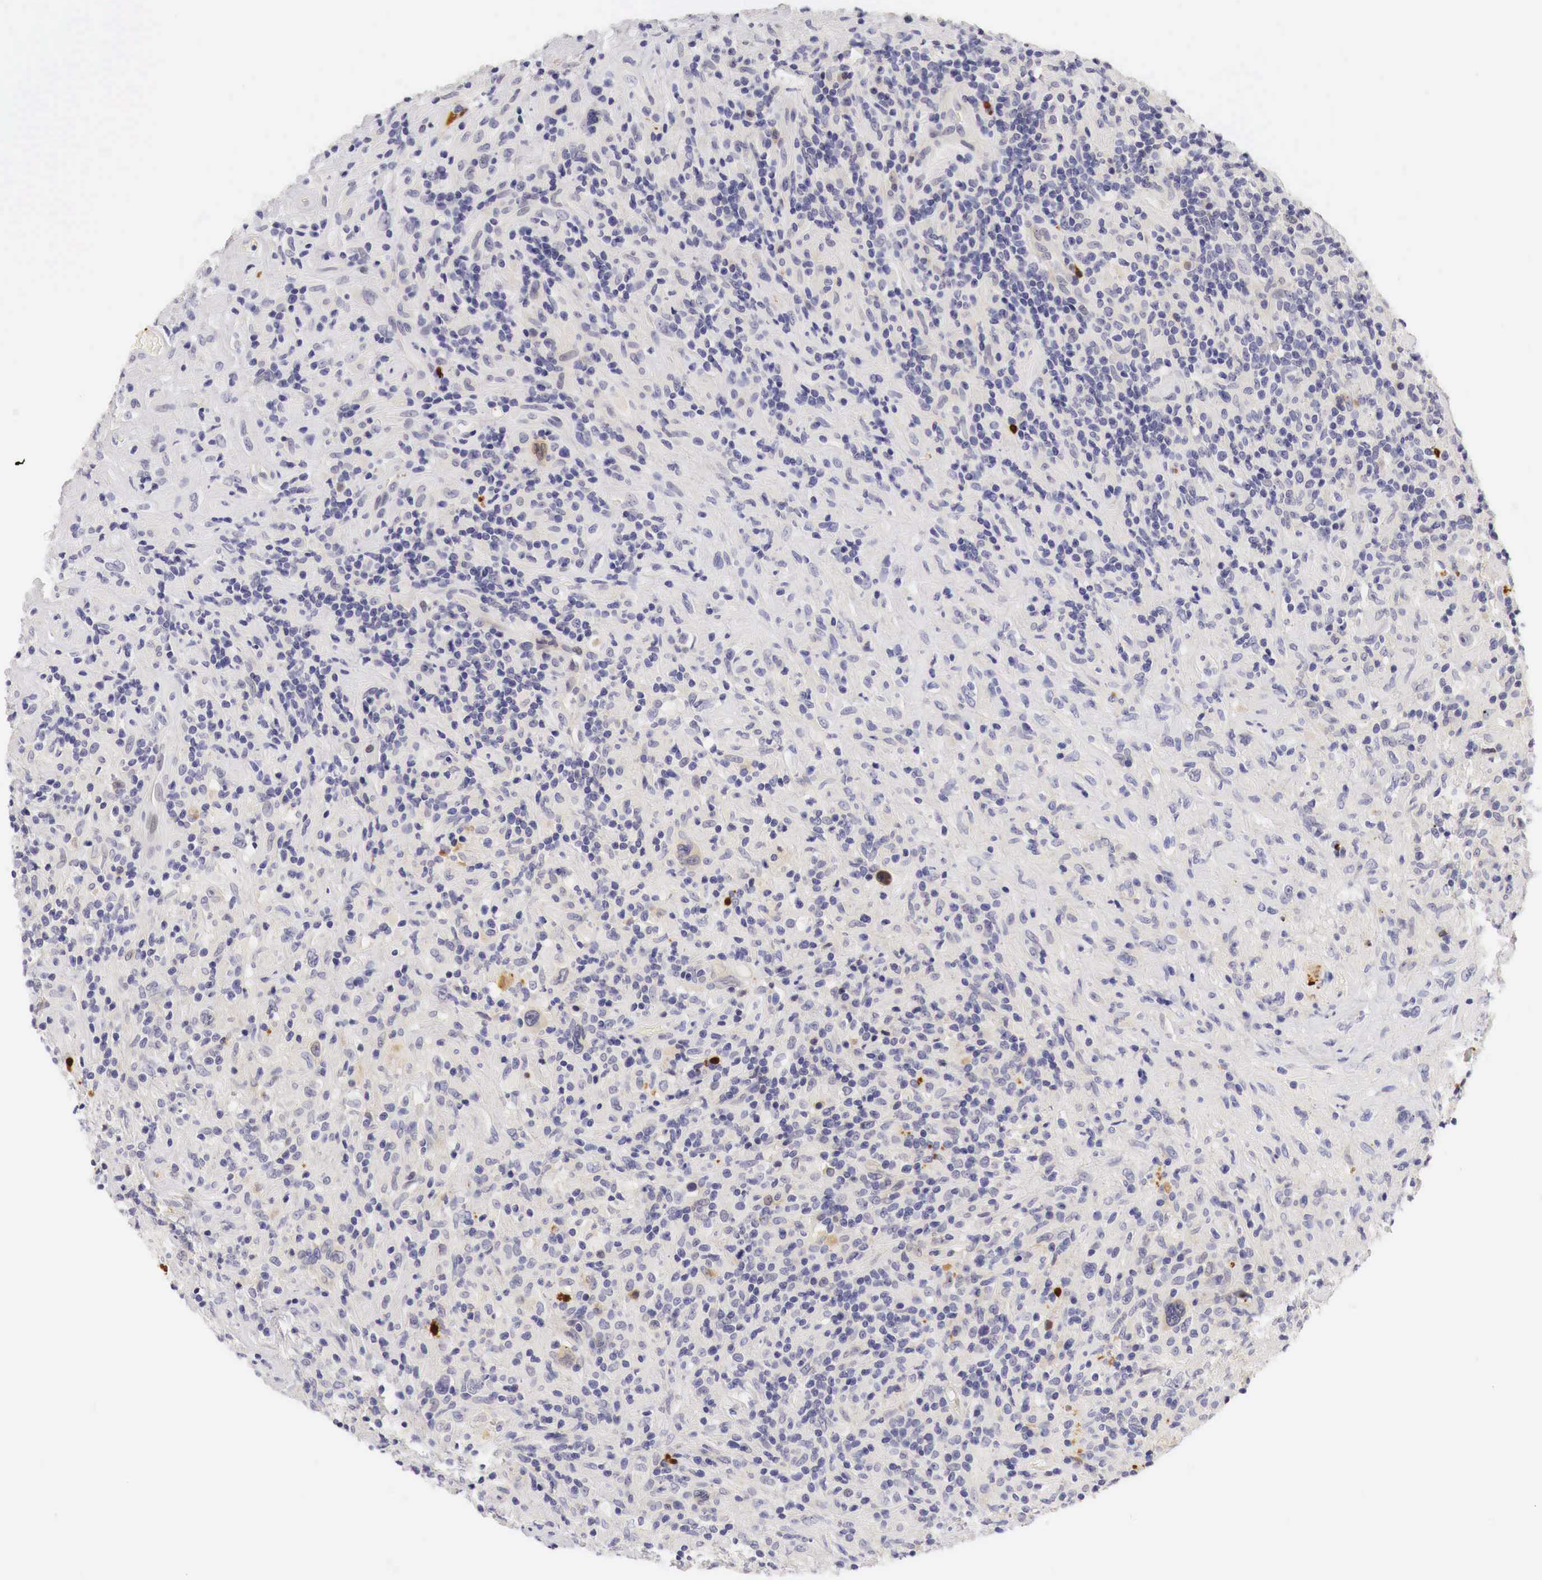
{"staining": {"intensity": "negative", "quantity": "none", "location": "none"}, "tissue": "lymphoma", "cell_type": "Tumor cells", "image_type": "cancer", "snomed": [{"axis": "morphology", "description": "Hodgkin's disease, NOS"}, {"axis": "topography", "description": "Lymph node"}], "caption": "DAB (3,3'-diaminobenzidine) immunohistochemical staining of human lymphoma demonstrates no significant positivity in tumor cells. (DAB (3,3'-diaminobenzidine) IHC visualized using brightfield microscopy, high magnification).", "gene": "CASP3", "patient": {"sex": "male", "age": 46}}